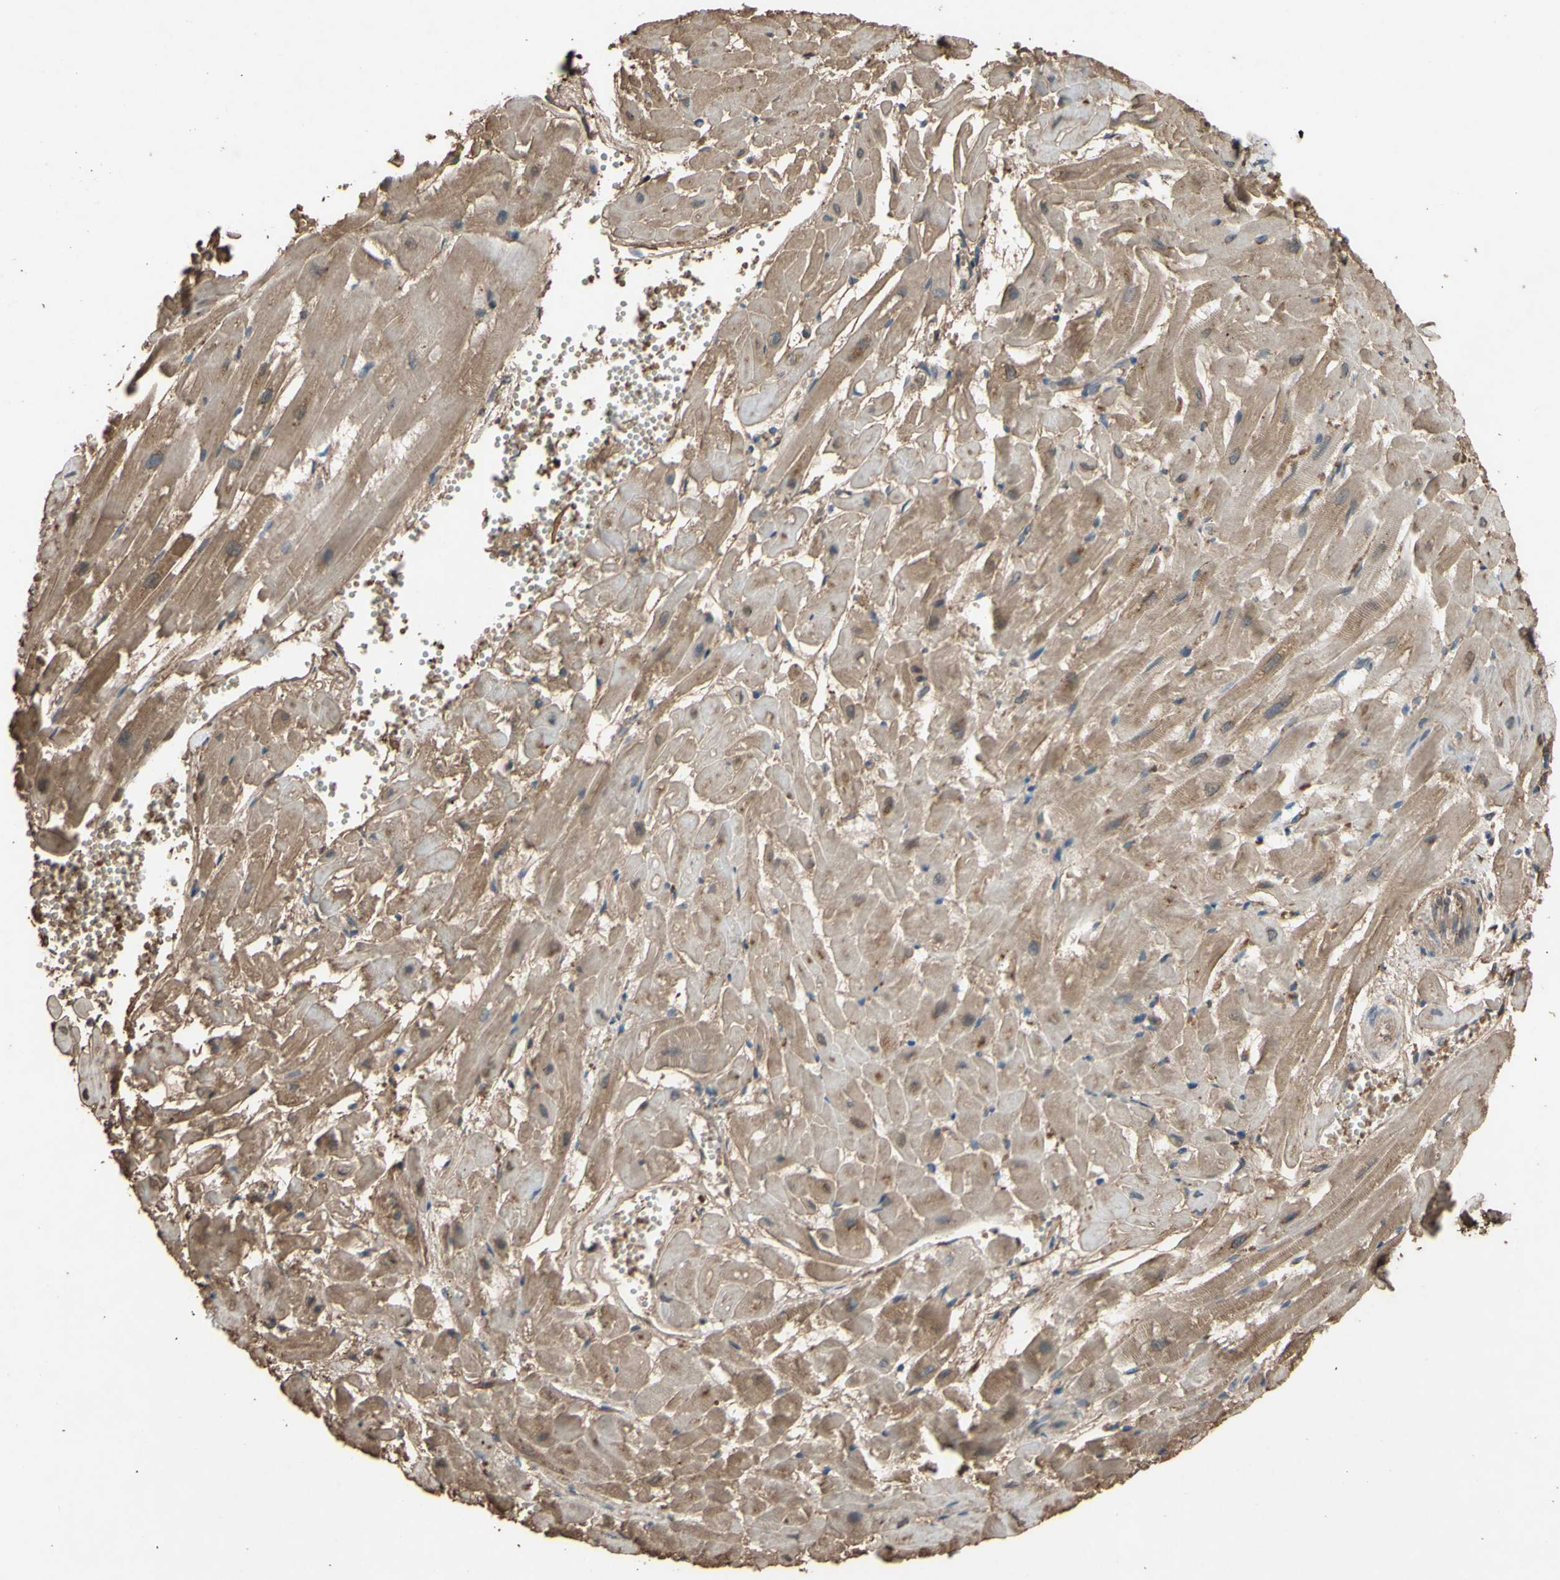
{"staining": {"intensity": "weak", "quantity": ">75%", "location": "cytoplasmic/membranous"}, "tissue": "heart muscle", "cell_type": "Cardiomyocytes", "image_type": "normal", "snomed": [{"axis": "morphology", "description": "Normal tissue, NOS"}, {"axis": "topography", "description": "Heart"}], "caption": "Cardiomyocytes exhibit weak cytoplasmic/membranous staining in approximately >75% of cells in unremarkable heart muscle. The staining was performed using DAB (3,3'-diaminobenzidine) to visualize the protein expression in brown, while the nuclei were stained in blue with hematoxylin (Magnification: 20x).", "gene": "PTGDS", "patient": {"sex": "female", "age": 19}}